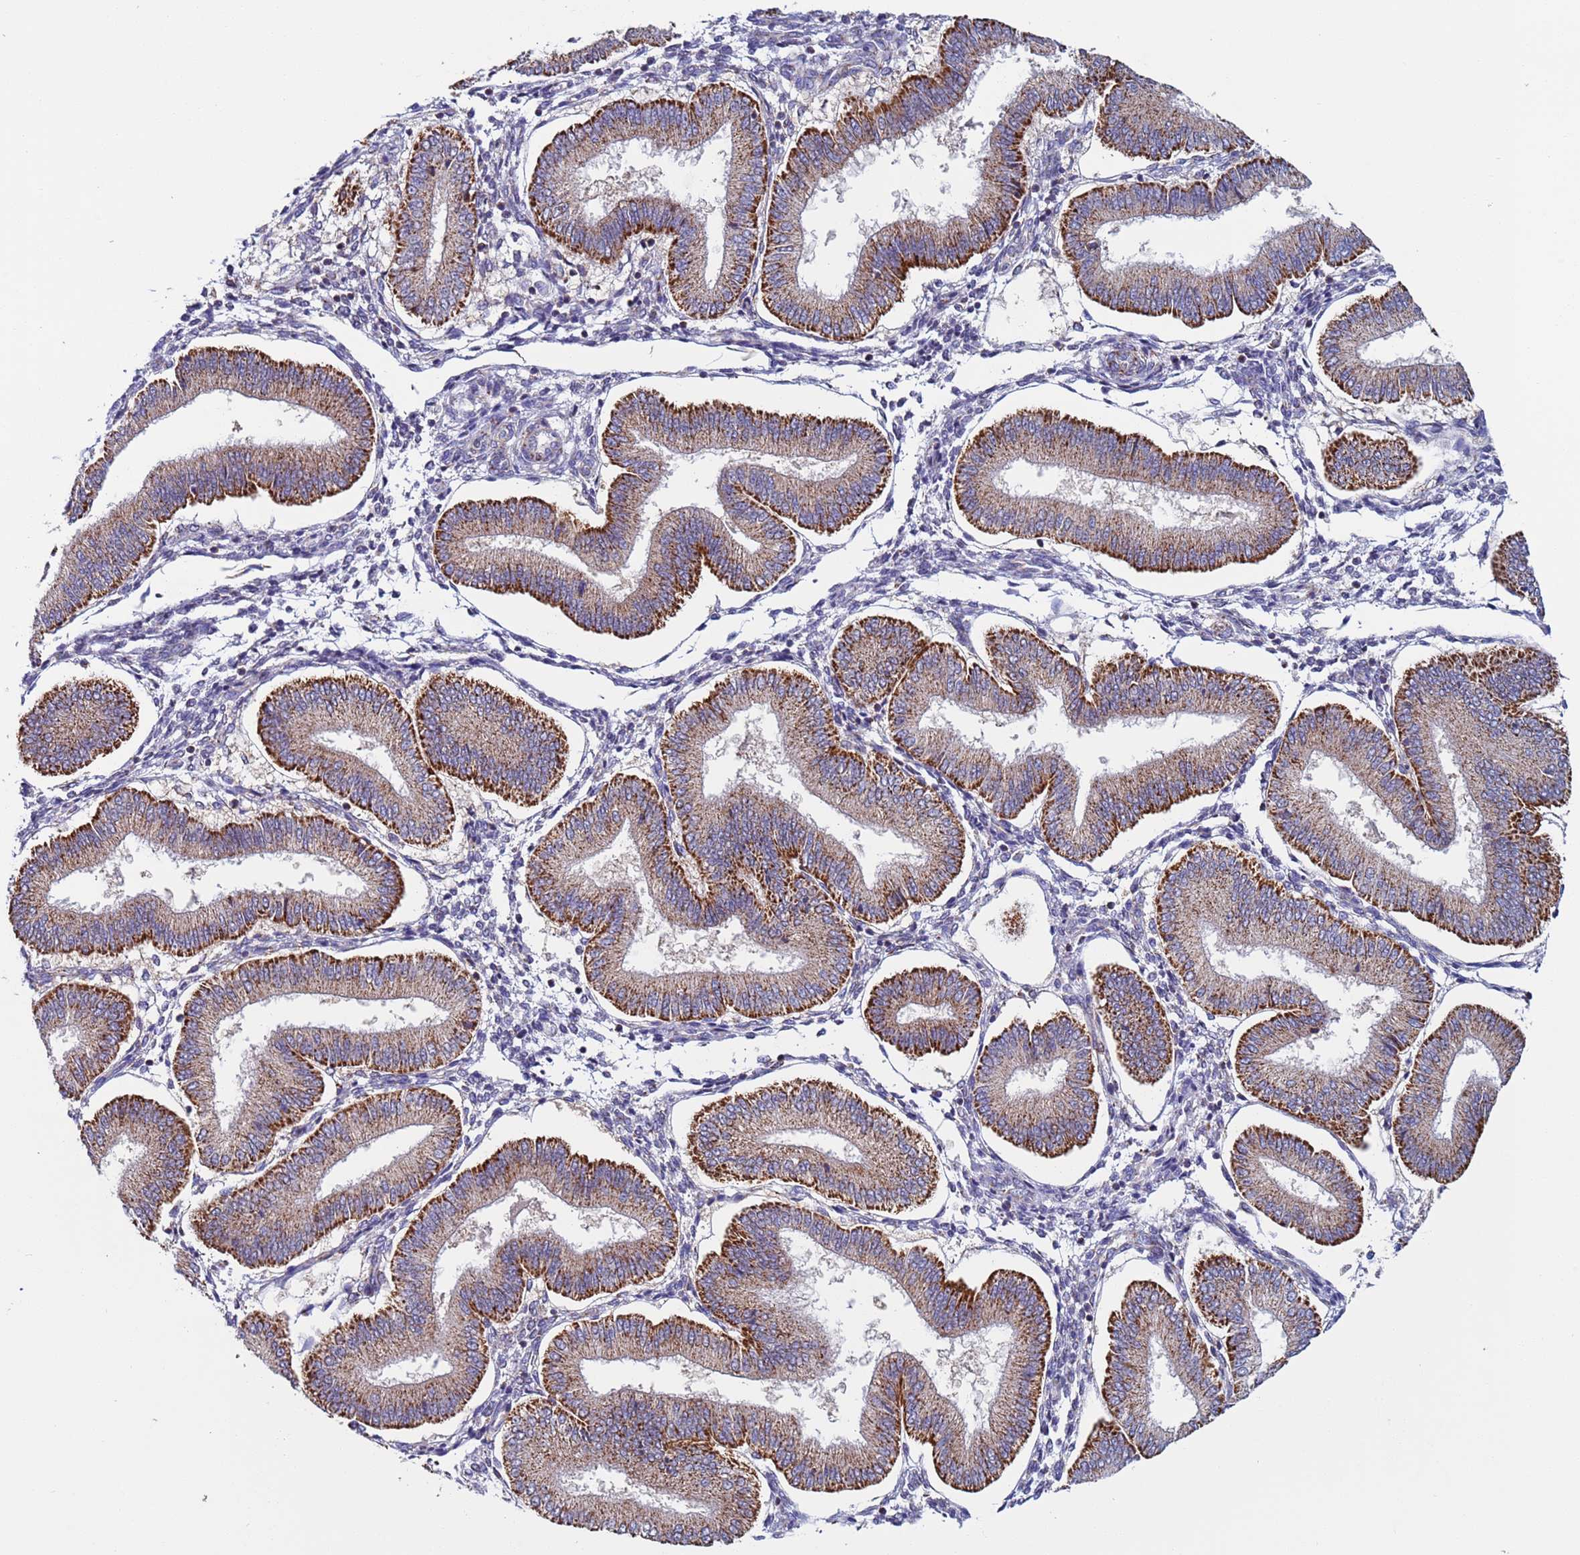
{"staining": {"intensity": "negative", "quantity": "none", "location": "none"}, "tissue": "endometrium", "cell_type": "Cells in endometrial stroma", "image_type": "normal", "snomed": [{"axis": "morphology", "description": "Normal tissue, NOS"}, {"axis": "topography", "description": "Endometrium"}], "caption": "A high-resolution photomicrograph shows immunohistochemistry (IHC) staining of benign endometrium, which reveals no significant staining in cells in endometrial stroma.", "gene": "ZBTB39", "patient": {"sex": "female", "age": 39}}